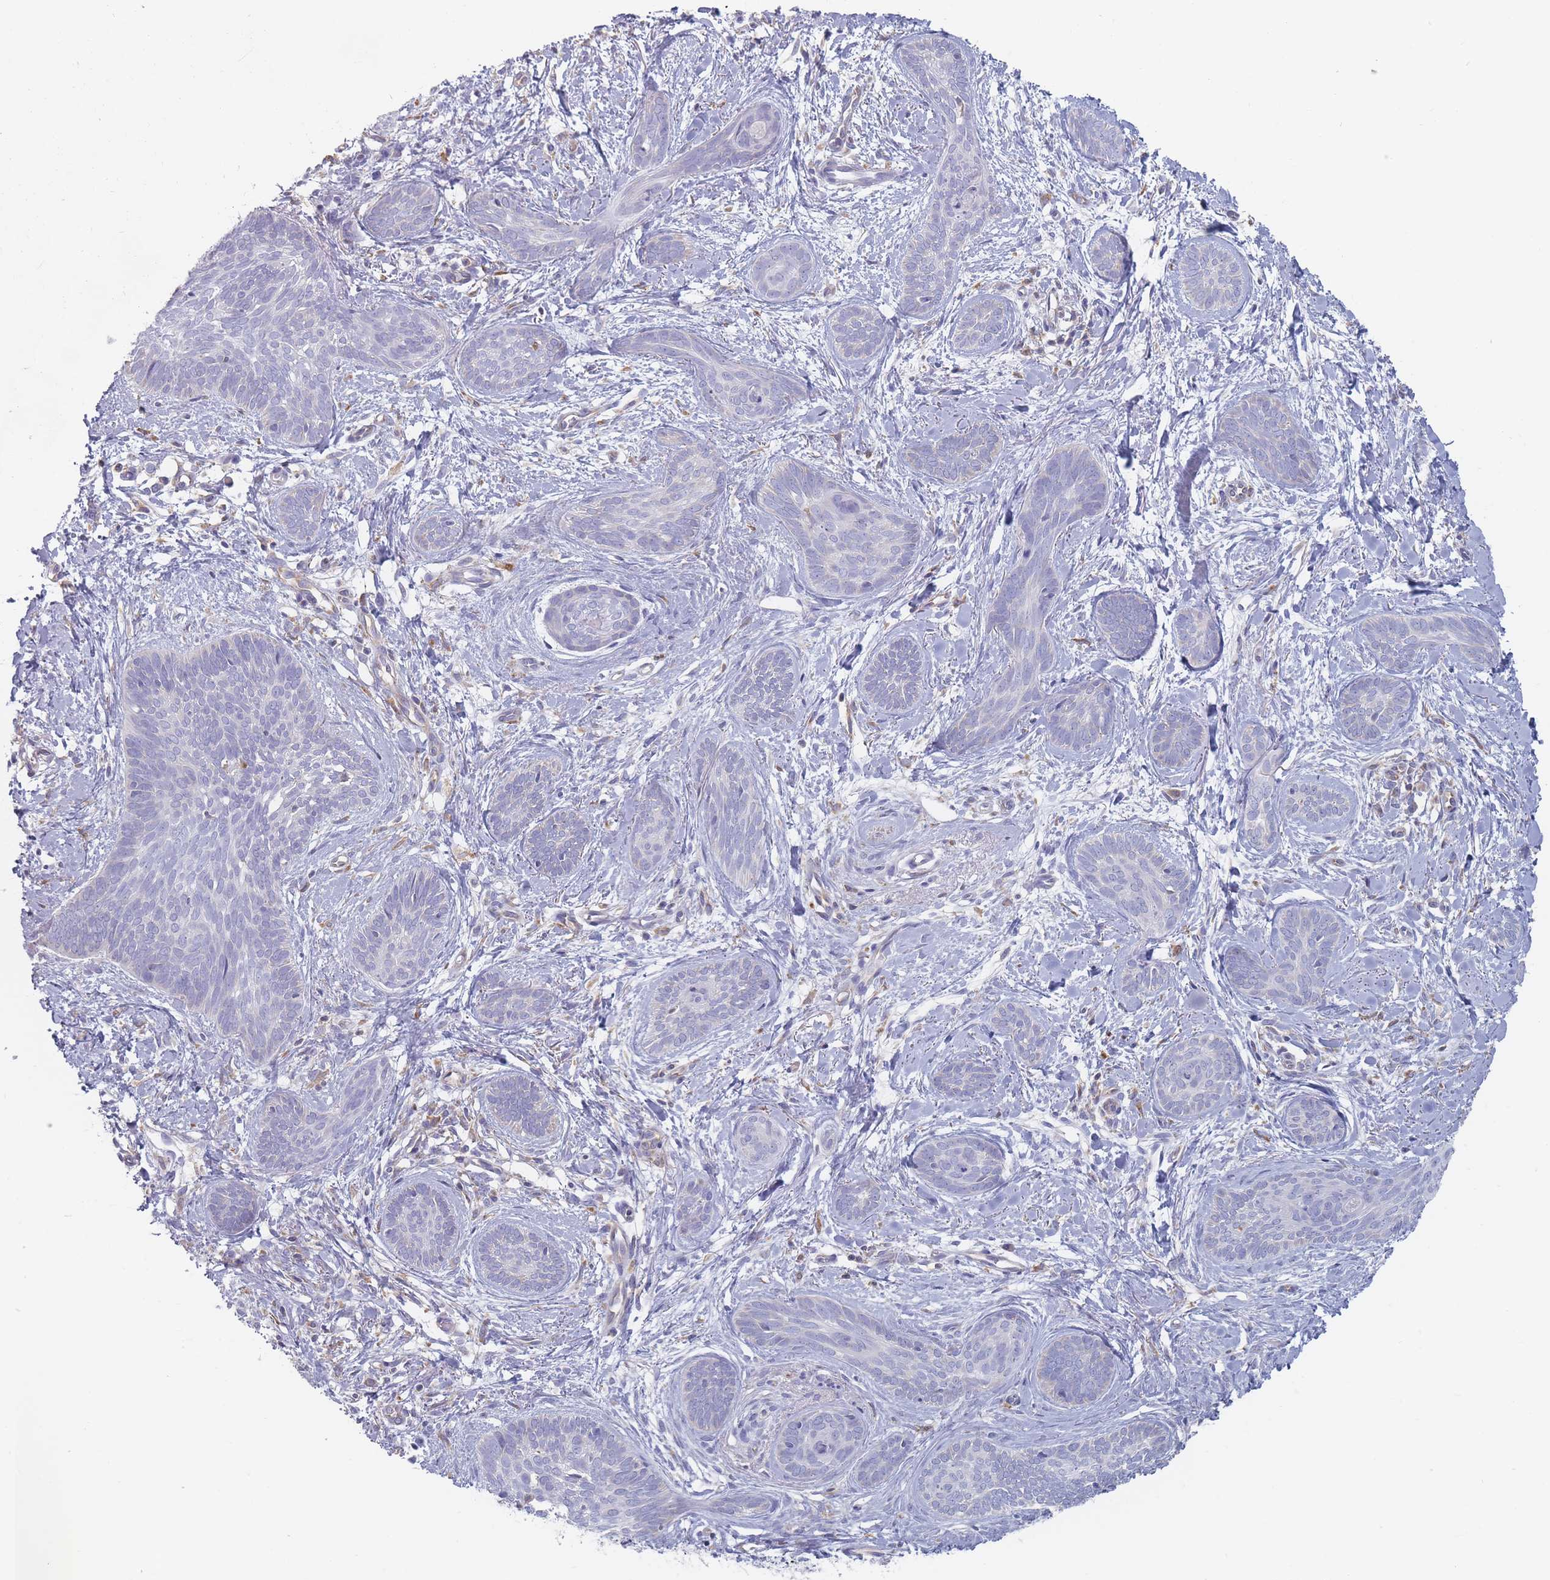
{"staining": {"intensity": "negative", "quantity": "none", "location": "none"}, "tissue": "skin cancer", "cell_type": "Tumor cells", "image_type": "cancer", "snomed": [{"axis": "morphology", "description": "Basal cell carcinoma"}, {"axis": "topography", "description": "Skin"}], "caption": "IHC histopathology image of neoplastic tissue: human basal cell carcinoma (skin) stained with DAB (3,3'-diaminobenzidine) displays no significant protein positivity in tumor cells.", "gene": "MAP1S", "patient": {"sex": "female", "age": 81}}